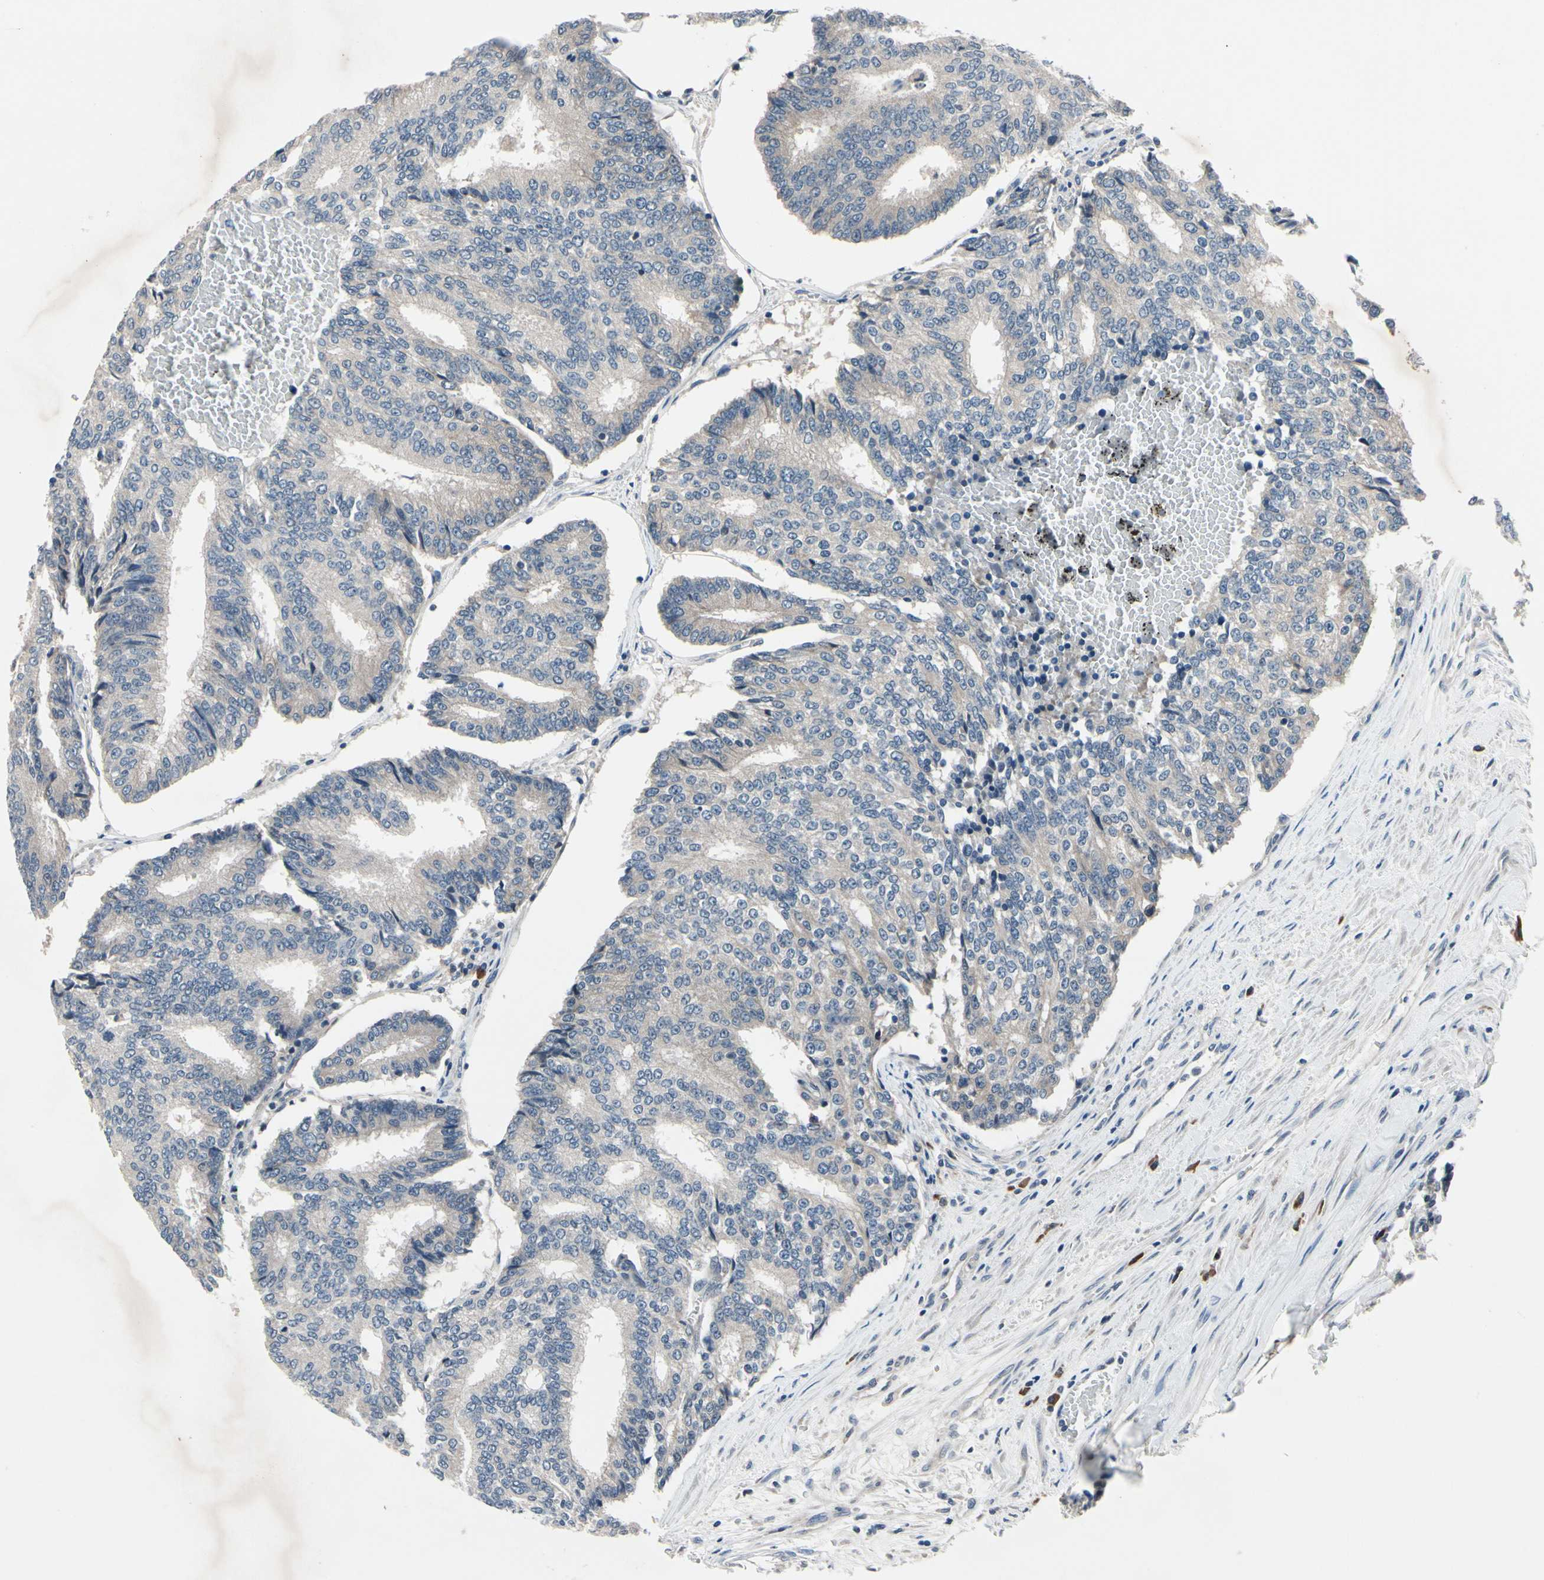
{"staining": {"intensity": "weak", "quantity": "25%-75%", "location": "cytoplasmic/membranous"}, "tissue": "prostate cancer", "cell_type": "Tumor cells", "image_type": "cancer", "snomed": [{"axis": "morphology", "description": "Adenocarcinoma, High grade"}, {"axis": "topography", "description": "Prostate"}], "caption": "Immunohistochemistry (IHC) (DAB) staining of human prostate high-grade adenocarcinoma exhibits weak cytoplasmic/membranous protein staining in approximately 25%-75% of tumor cells. Using DAB (3,3'-diaminobenzidine) (brown) and hematoxylin (blue) stains, captured at high magnification using brightfield microscopy.", "gene": "SELENOK", "patient": {"sex": "male", "age": 55}}